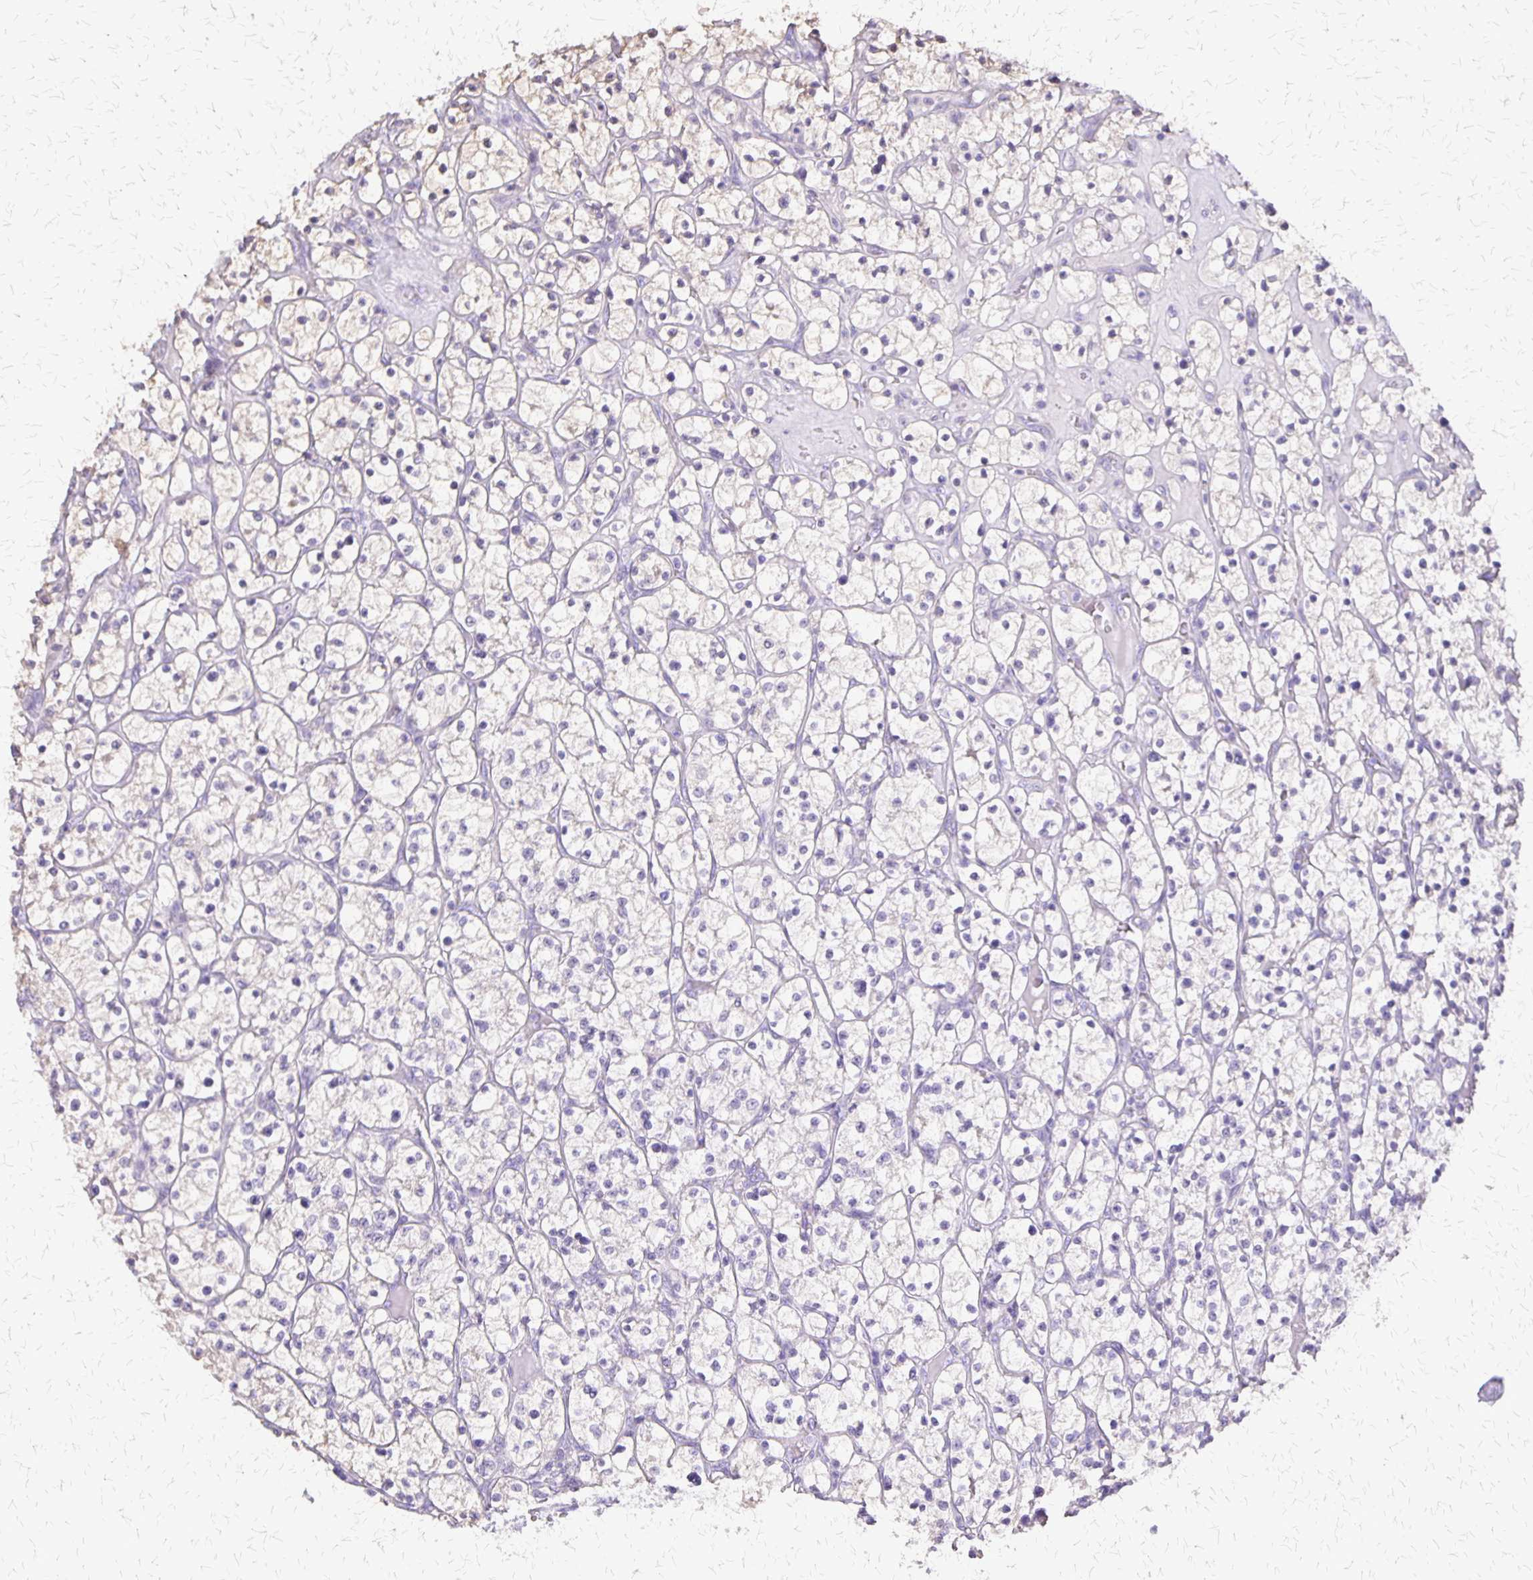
{"staining": {"intensity": "negative", "quantity": "none", "location": "none"}, "tissue": "renal cancer", "cell_type": "Tumor cells", "image_type": "cancer", "snomed": [{"axis": "morphology", "description": "Adenocarcinoma, NOS"}, {"axis": "topography", "description": "Kidney"}], "caption": "A high-resolution histopathology image shows IHC staining of renal cancer (adenocarcinoma), which demonstrates no significant positivity in tumor cells.", "gene": "SI", "patient": {"sex": "female", "age": 64}}